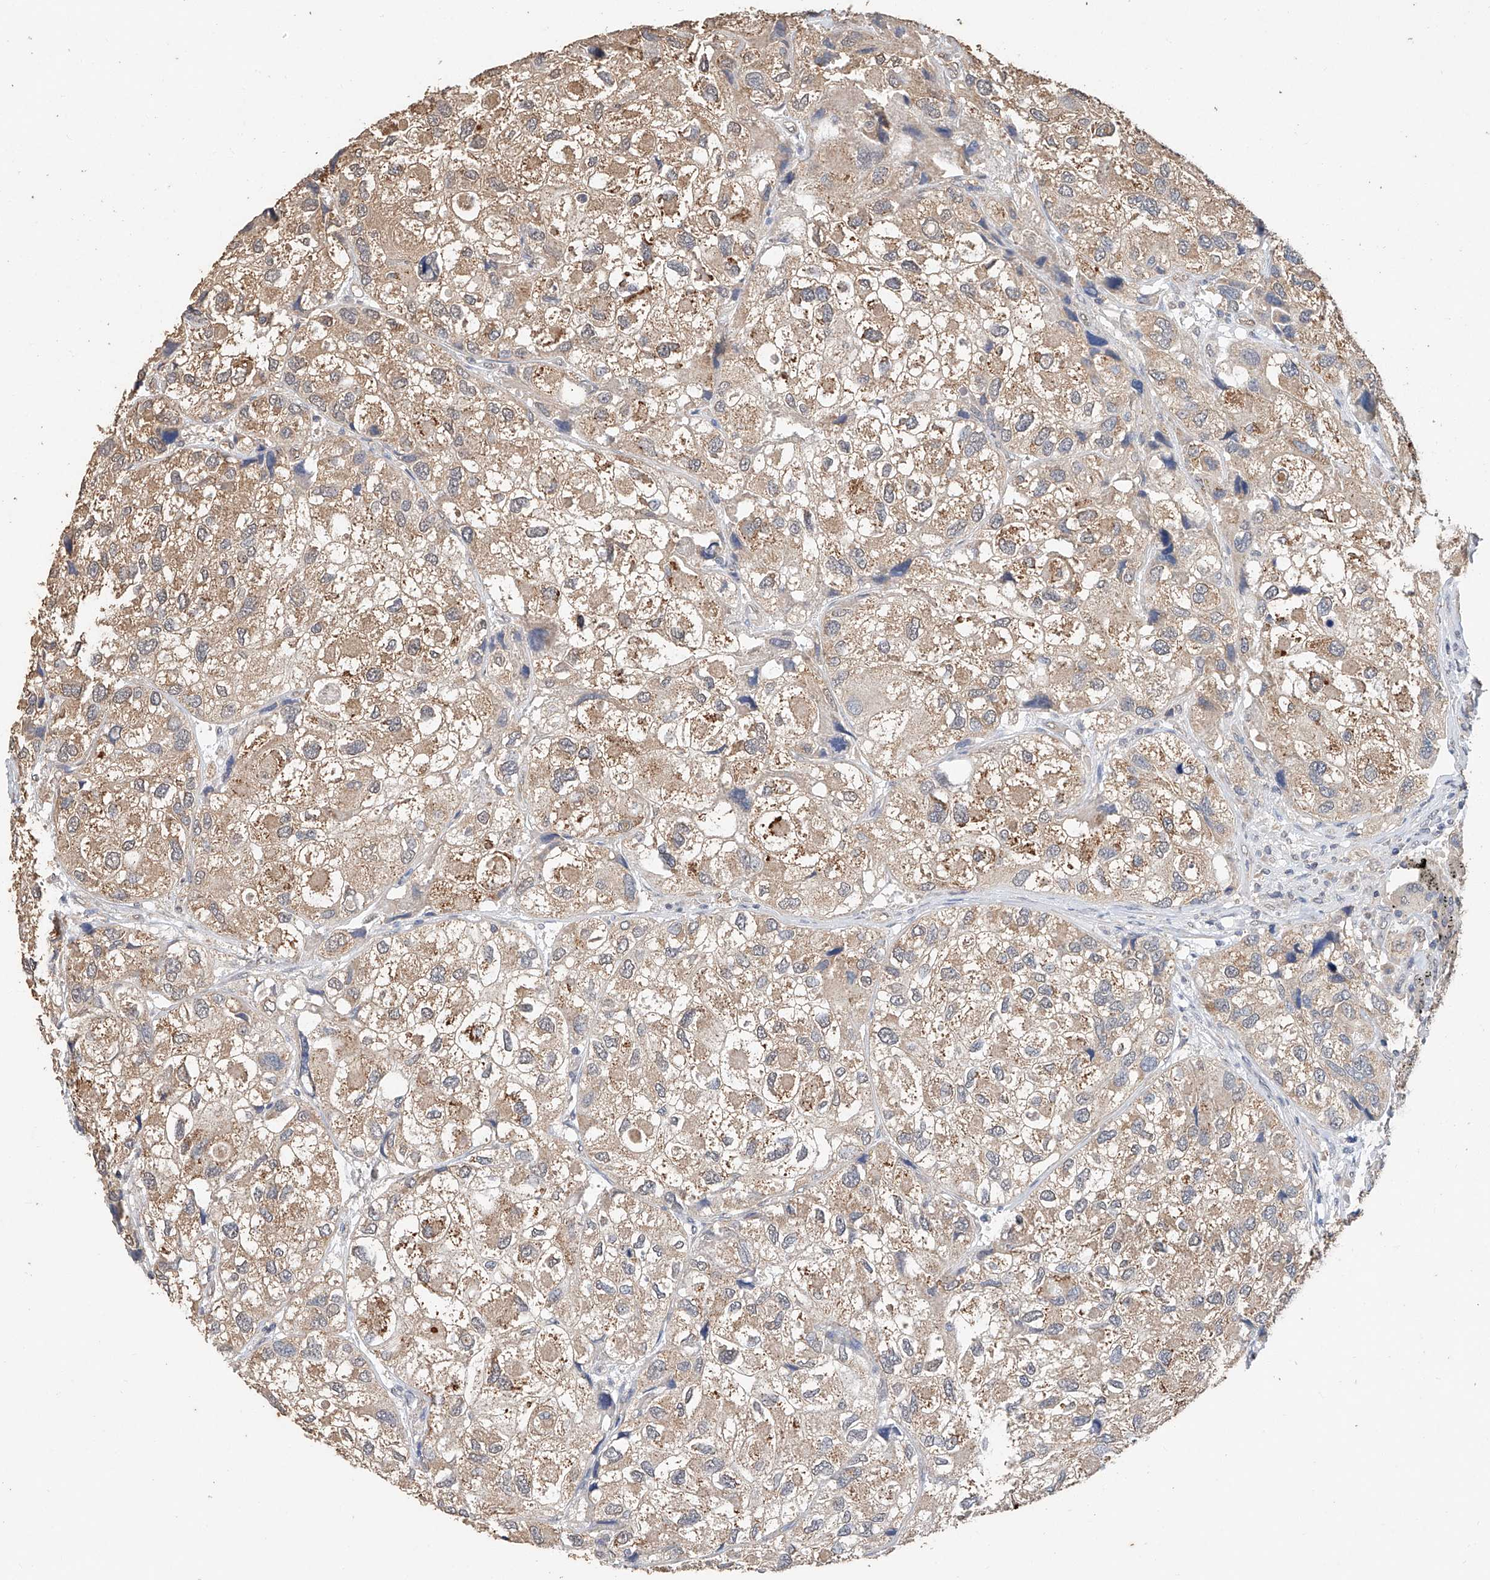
{"staining": {"intensity": "moderate", "quantity": ">75%", "location": "cytoplasmic/membranous"}, "tissue": "urothelial cancer", "cell_type": "Tumor cells", "image_type": "cancer", "snomed": [{"axis": "morphology", "description": "Urothelial carcinoma, High grade"}, {"axis": "topography", "description": "Urinary bladder"}], "caption": "The histopathology image demonstrates a brown stain indicating the presence of a protein in the cytoplasmic/membranous of tumor cells in high-grade urothelial carcinoma.", "gene": "CERS4", "patient": {"sex": "female", "age": 64}}